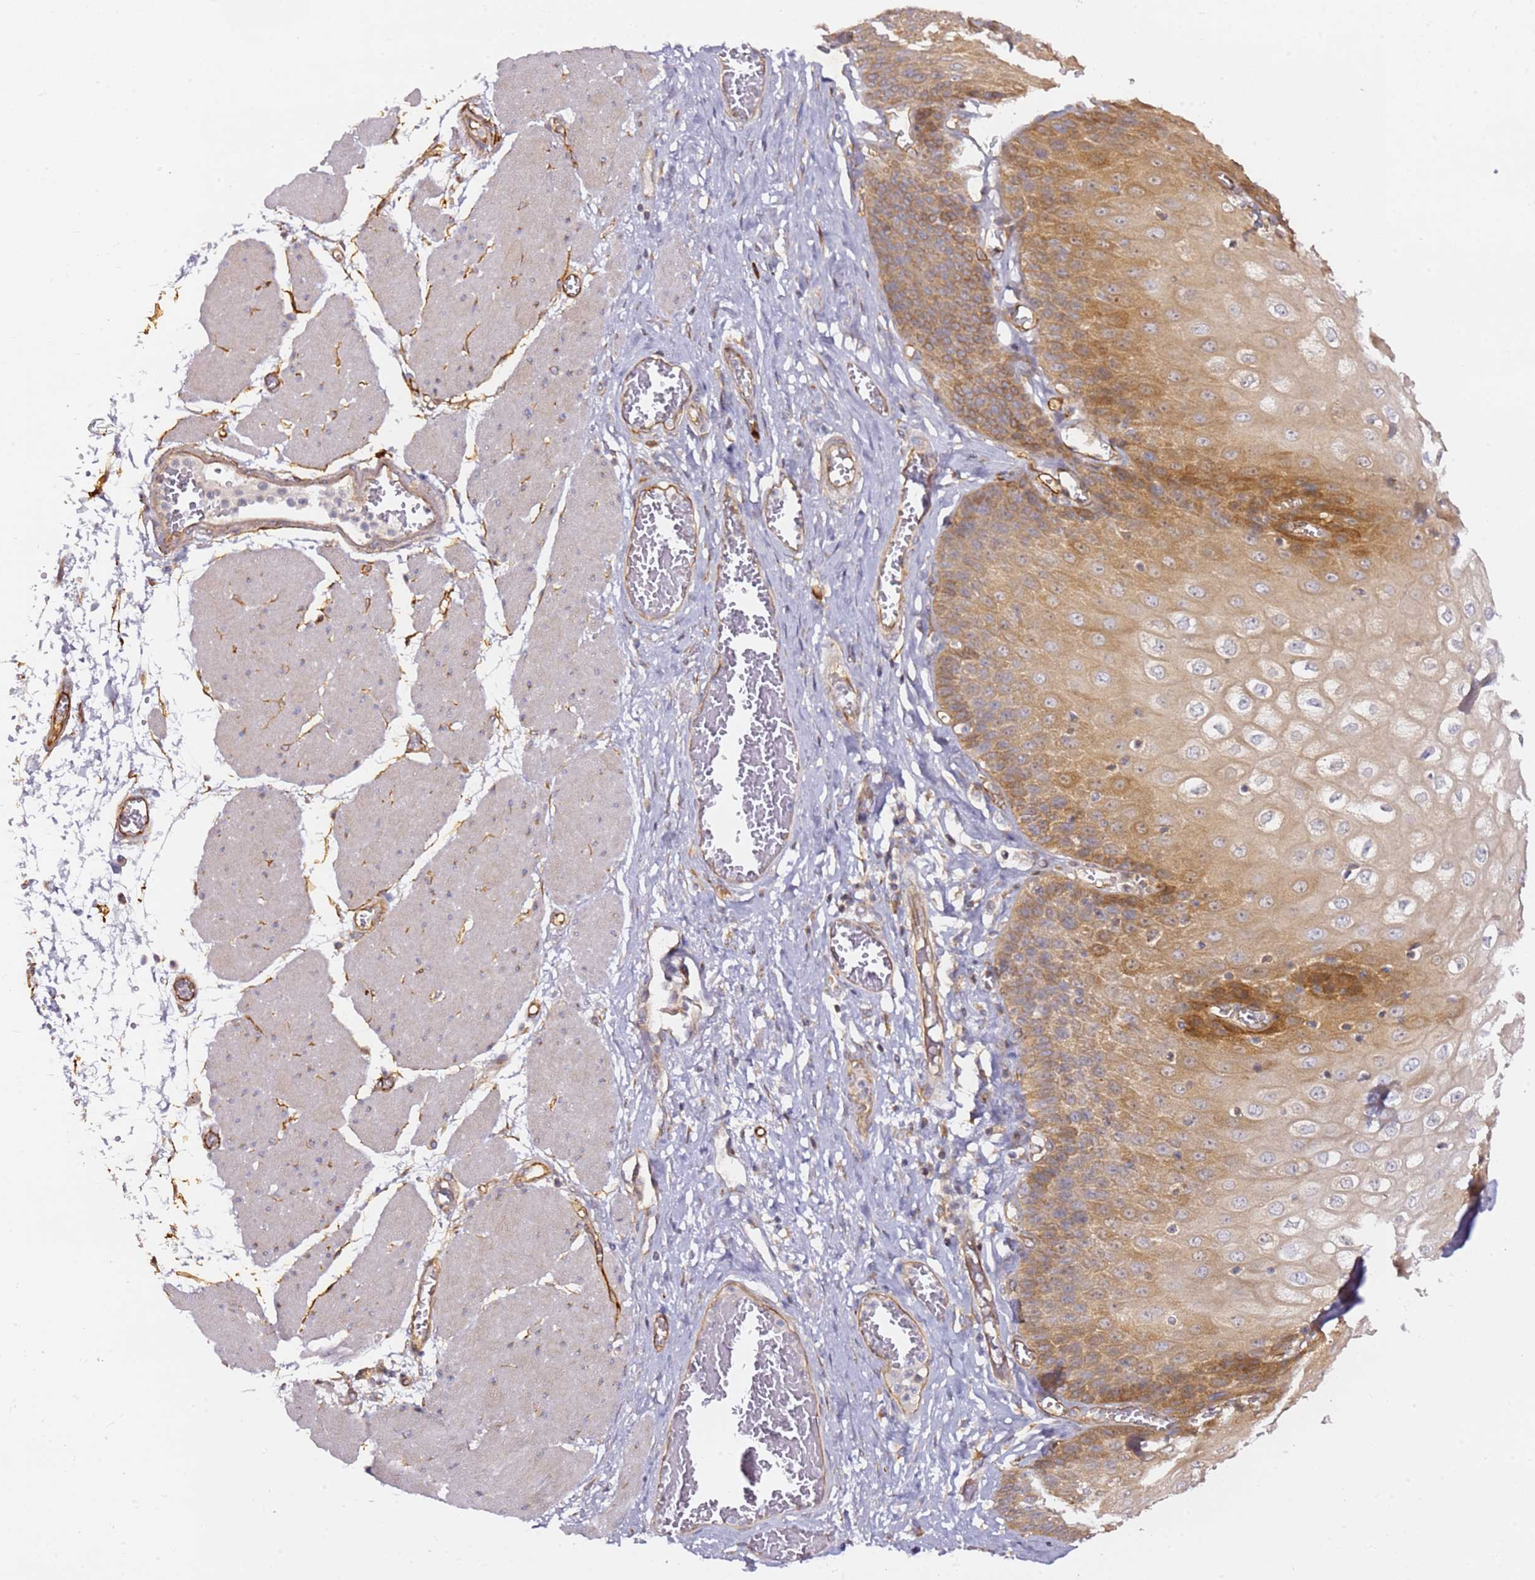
{"staining": {"intensity": "moderate", "quantity": ">75%", "location": "cytoplasmic/membranous"}, "tissue": "esophagus", "cell_type": "Squamous epithelial cells", "image_type": "normal", "snomed": [{"axis": "morphology", "description": "Normal tissue, NOS"}, {"axis": "topography", "description": "Esophagus"}], "caption": "Immunohistochemical staining of normal esophagus demonstrates medium levels of moderate cytoplasmic/membranous positivity in approximately >75% of squamous epithelial cells. The protein is shown in brown color, while the nuclei are stained blue.", "gene": "KIF7", "patient": {"sex": "male", "age": 60}}